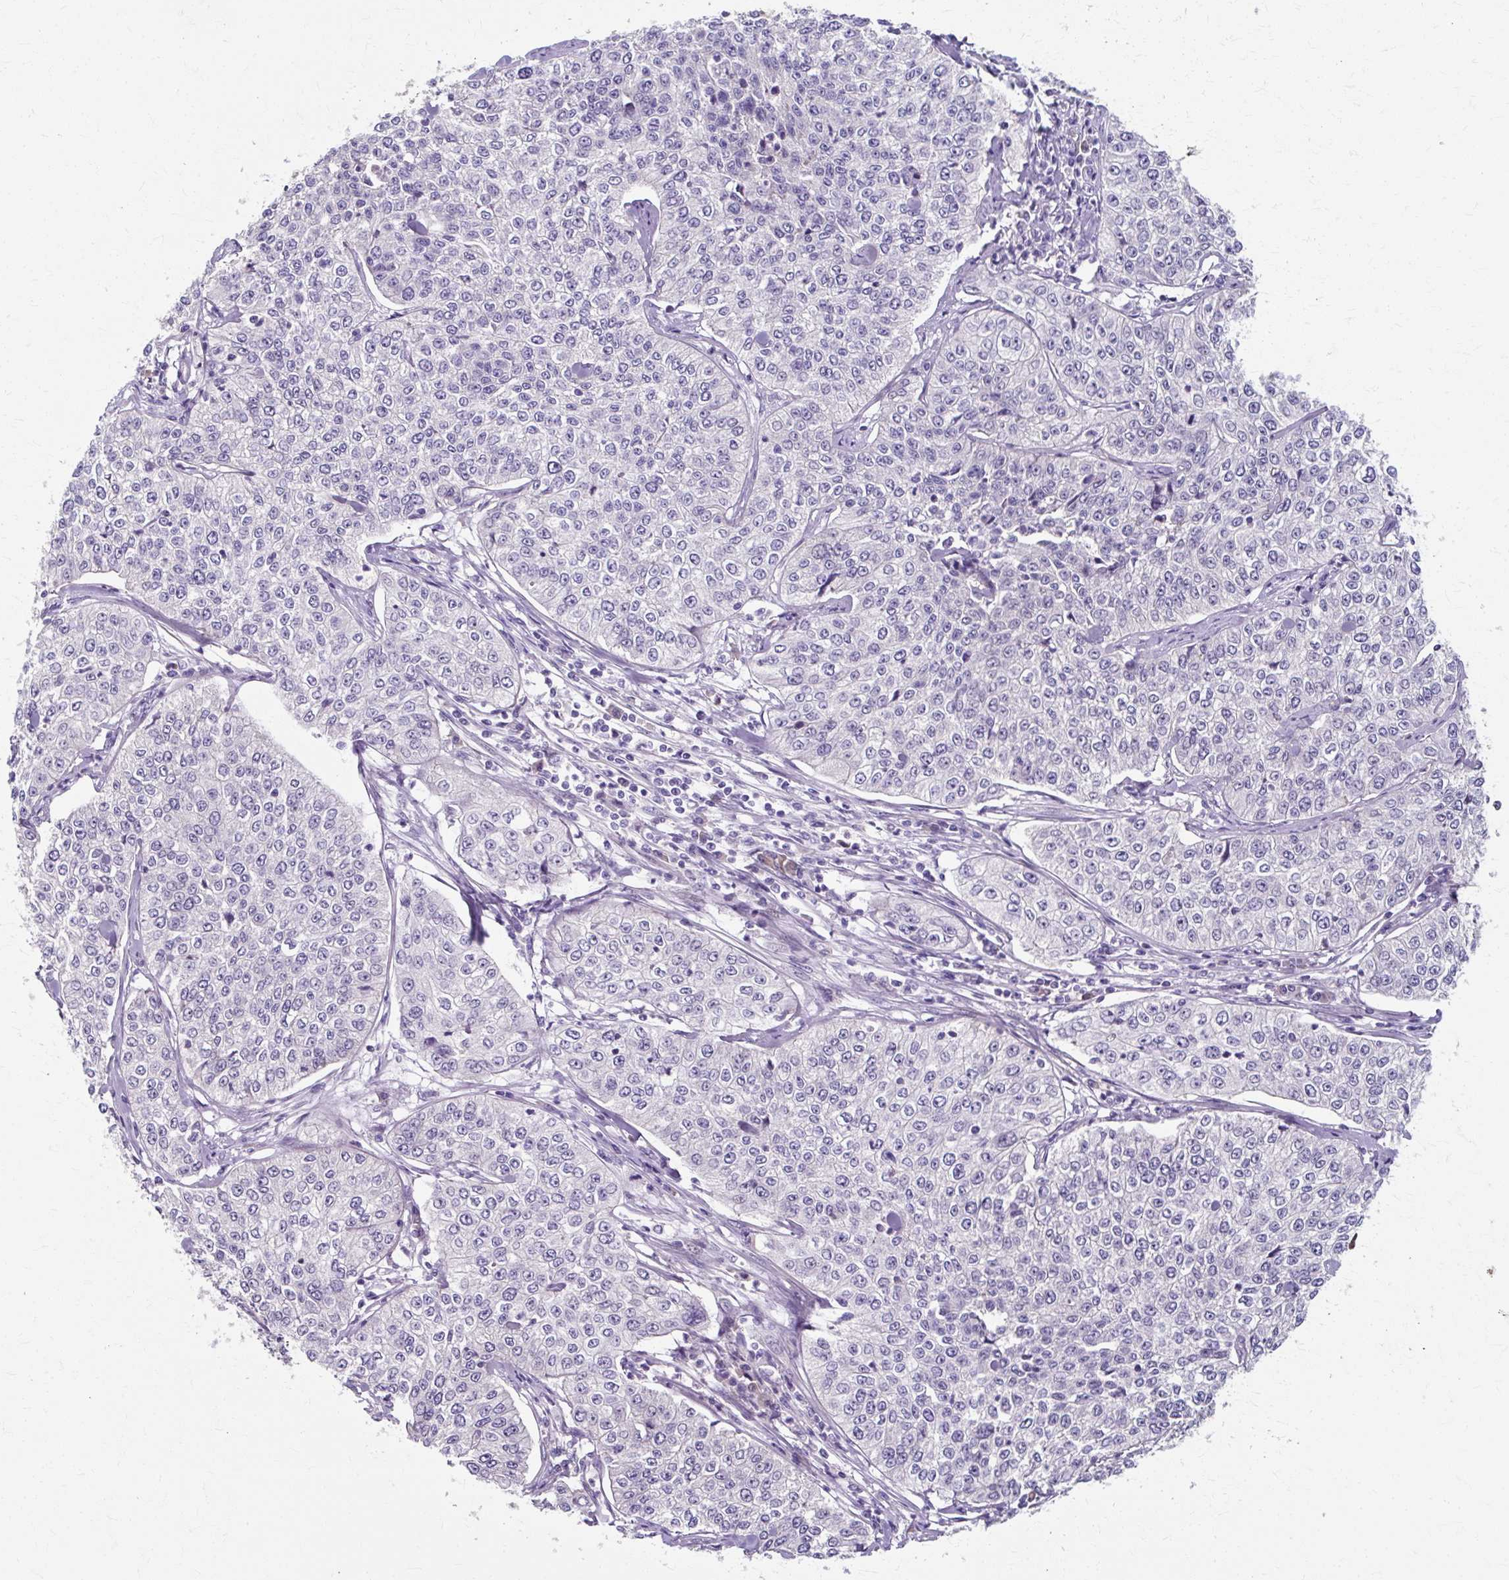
{"staining": {"intensity": "negative", "quantity": "none", "location": "none"}, "tissue": "cervical cancer", "cell_type": "Tumor cells", "image_type": "cancer", "snomed": [{"axis": "morphology", "description": "Squamous cell carcinoma, NOS"}, {"axis": "topography", "description": "Cervix"}], "caption": "High magnification brightfield microscopy of cervical squamous cell carcinoma stained with DAB (brown) and counterstained with hematoxylin (blue): tumor cells show no significant staining.", "gene": "ZNF555", "patient": {"sex": "female", "age": 35}}